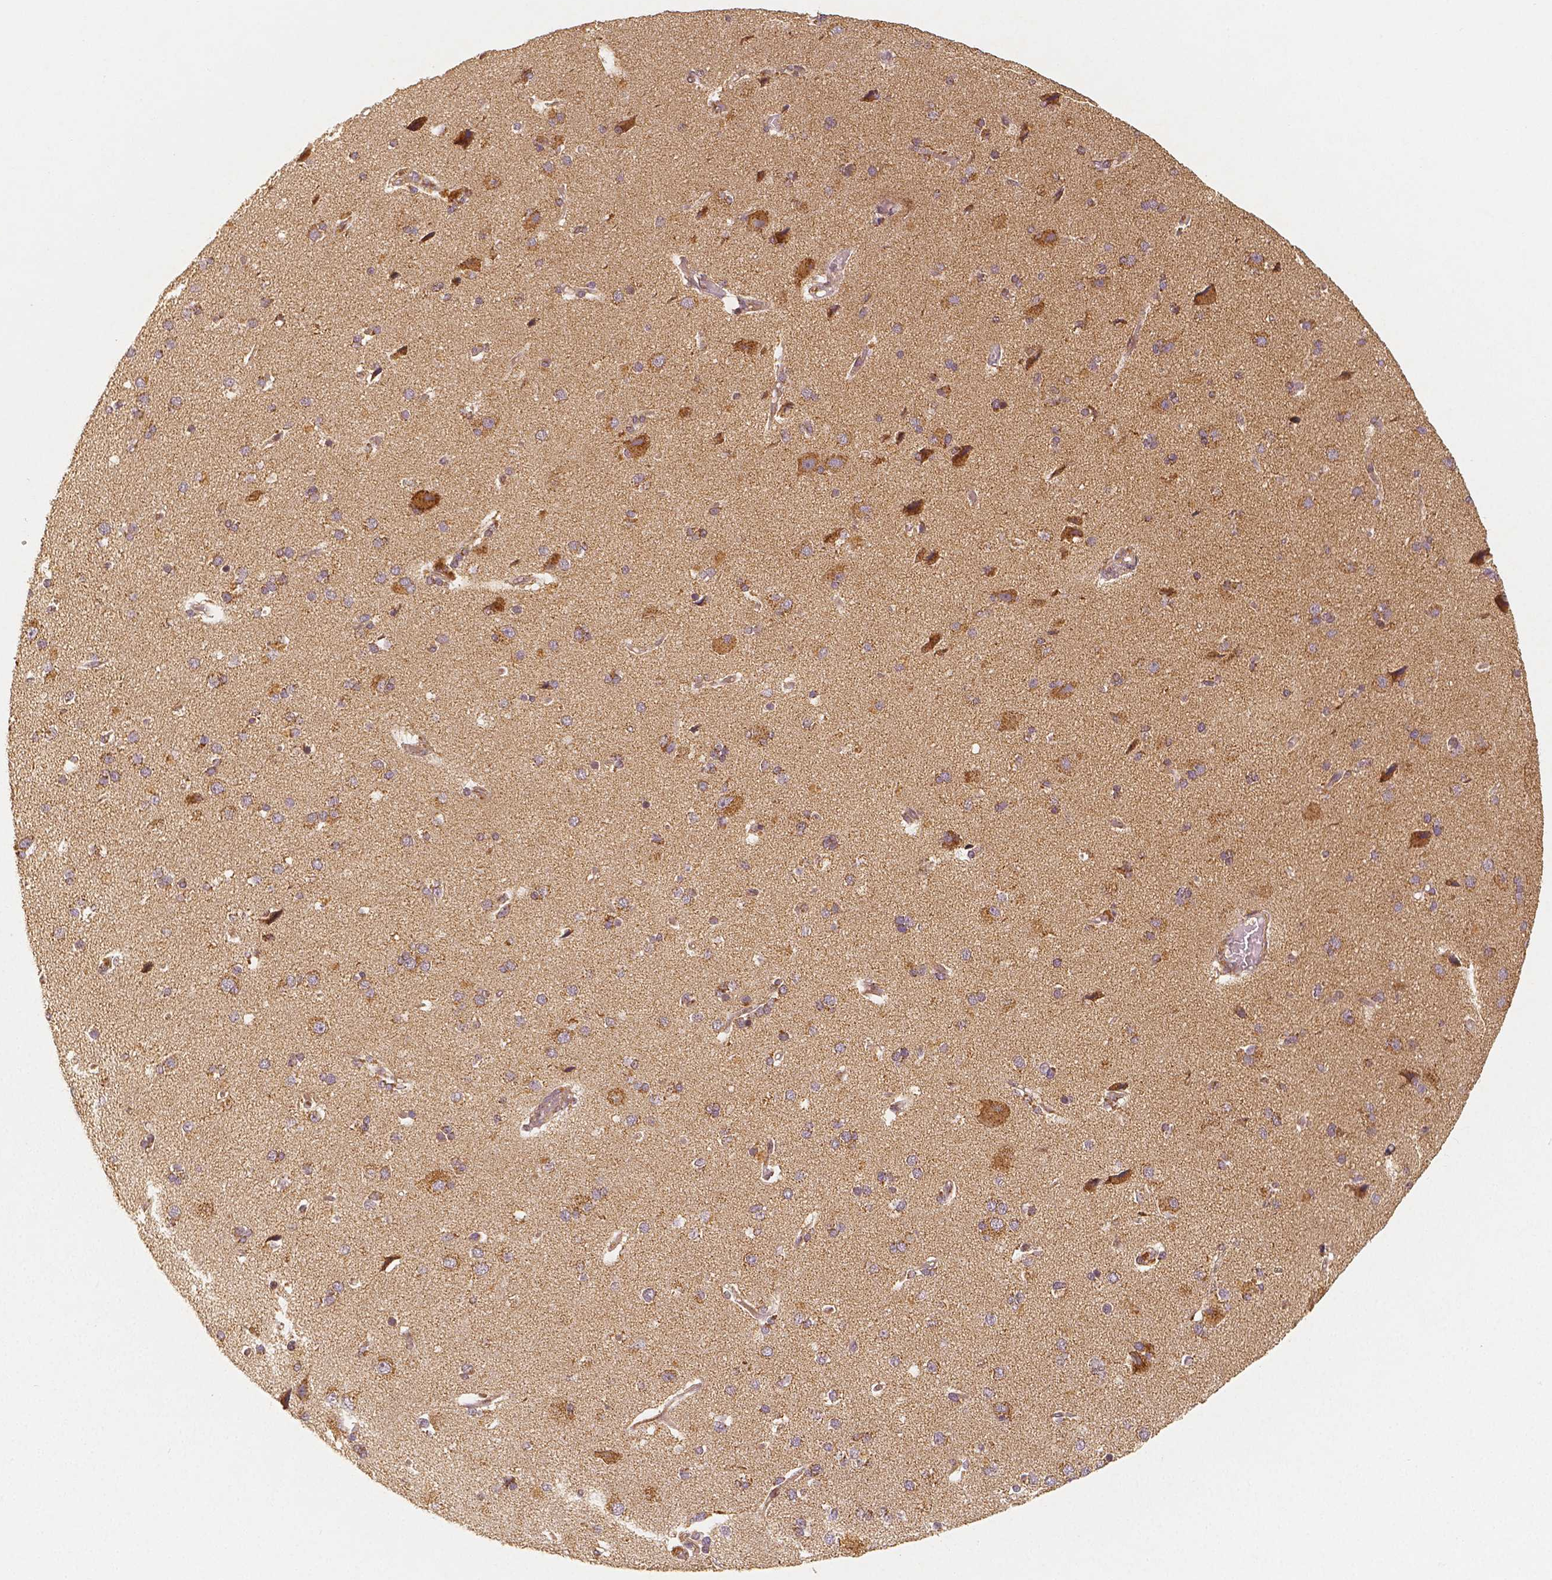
{"staining": {"intensity": "moderate", "quantity": ">75%", "location": "cytoplasmic/membranous"}, "tissue": "cerebral cortex", "cell_type": "Endothelial cells", "image_type": "normal", "snomed": [{"axis": "morphology", "description": "Normal tissue, NOS"}, {"axis": "morphology", "description": "Glioma, malignant, High grade"}, {"axis": "topography", "description": "Cerebral cortex"}], "caption": "Endothelial cells reveal medium levels of moderate cytoplasmic/membranous expression in about >75% of cells in unremarkable cerebral cortex.", "gene": "PGAM5", "patient": {"sex": "male", "age": 71}}